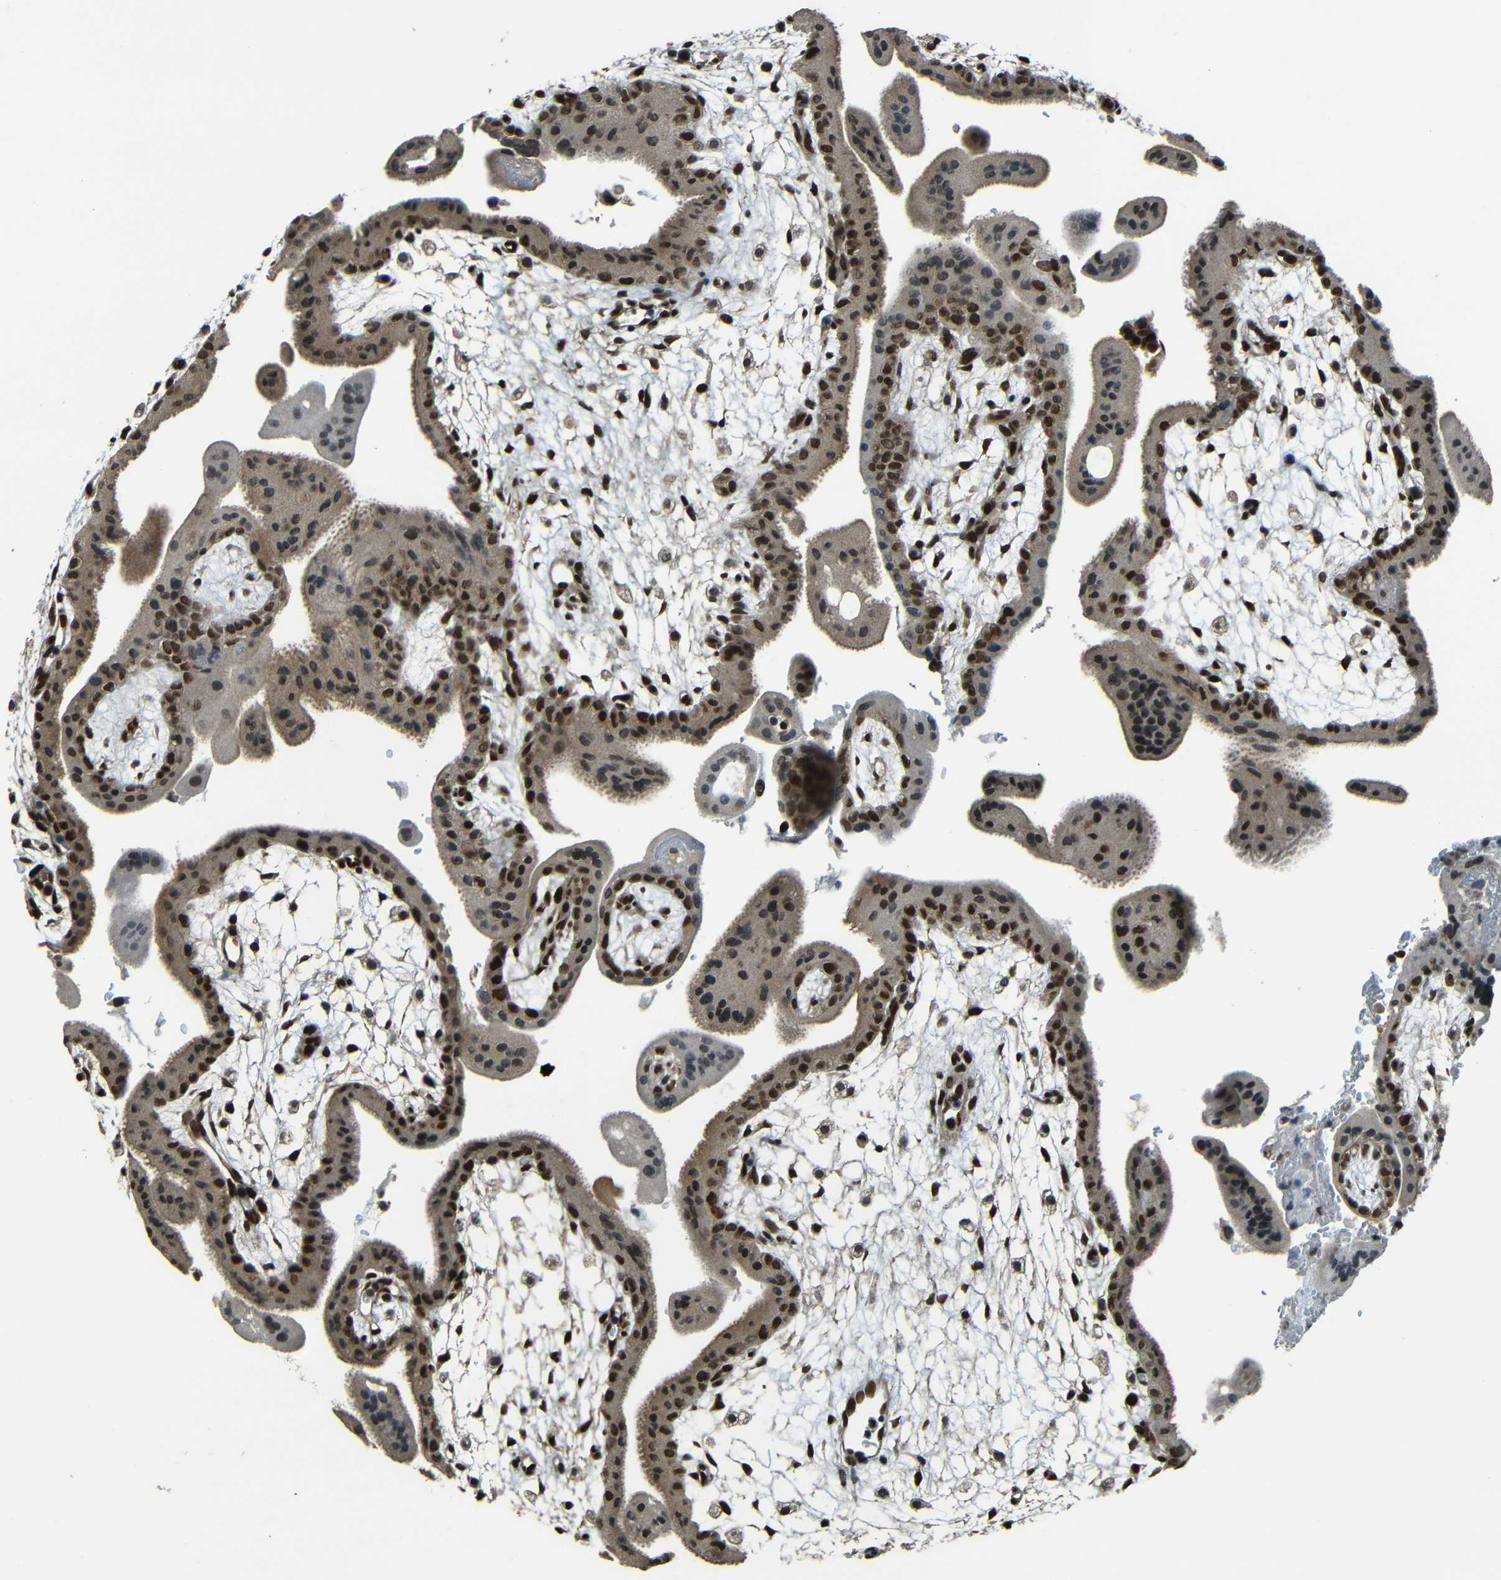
{"staining": {"intensity": "moderate", "quantity": ">75%", "location": "cytoplasmic/membranous,nuclear"}, "tissue": "placenta", "cell_type": "Decidual cells", "image_type": "normal", "snomed": [{"axis": "morphology", "description": "Normal tissue, NOS"}, {"axis": "topography", "description": "Placenta"}], "caption": "This is a photomicrograph of immunohistochemistry staining of unremarkable placenta, which shows moderate expression in the cytoplasmic/membranous,nuclear of decidual cells.", "gene": "PSIP1", "patient": {"sex": "female", "age": 35}}